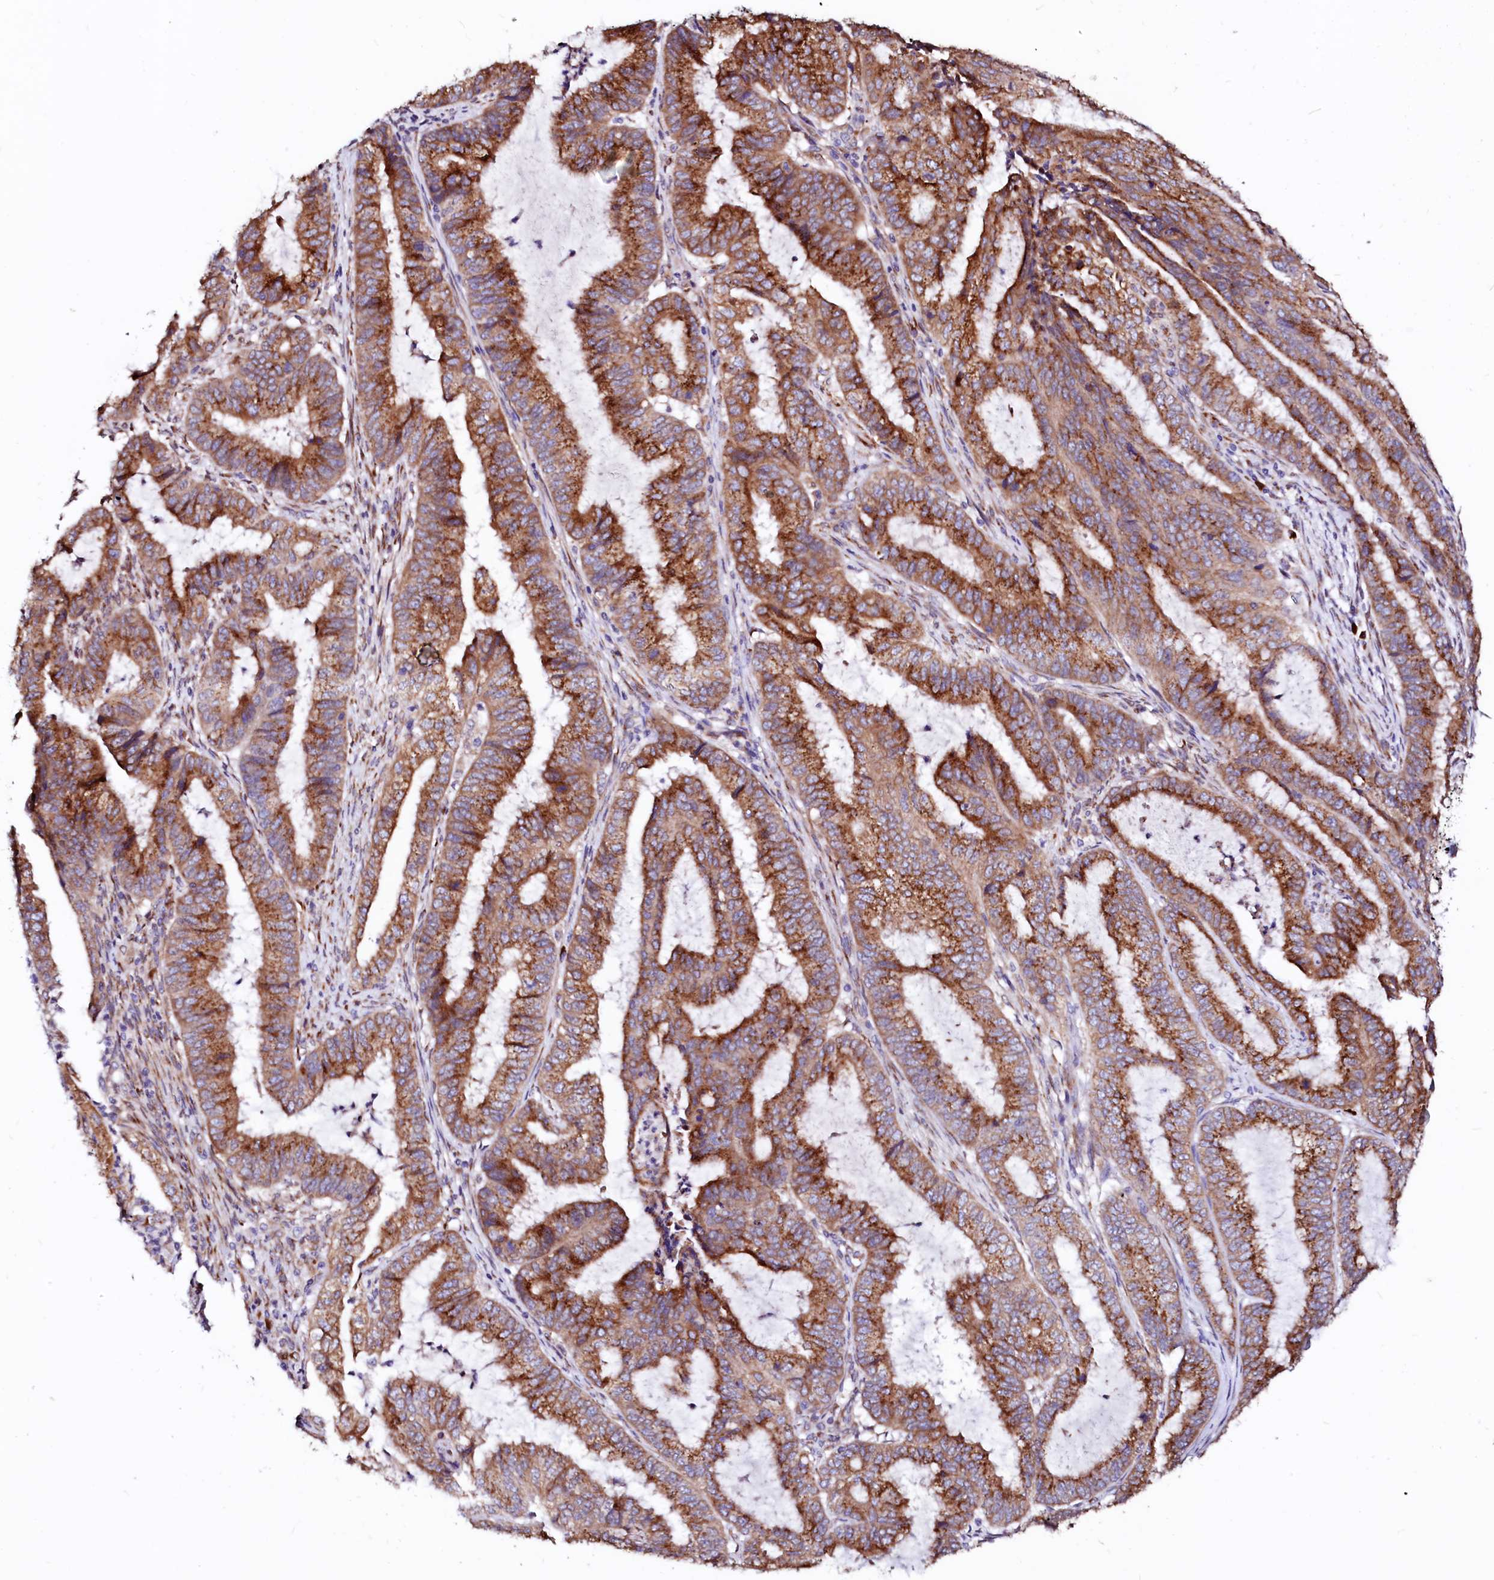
{"staining": {"intensity": "strong", "quantity": ">75%", "location": "cytoplasmic/membranous"}, "tissue": "endometrial cancer", "cell_type": "Tumor cells", "image_type": "cancer", "snomed": [{"axis": "morphology", "description": "Adenocarcinoma, NOS"}, {"axis": "topography", "description": "Endometrium"}], "caption": "Immunohistochemistry (IHC) staining of endometrial cancer, which shows high levels of strong cytoplasmic/membranous positivity in about >75% of tumor cells indicating strong cytoplasmic/membranous protein expression. The staining was performed using DAB (brown) for protein detection and nuclei were counterstained in hematoxylin (blue).", "gene": "LMAN1", "patient": {"sex": "female", "age": 51}}